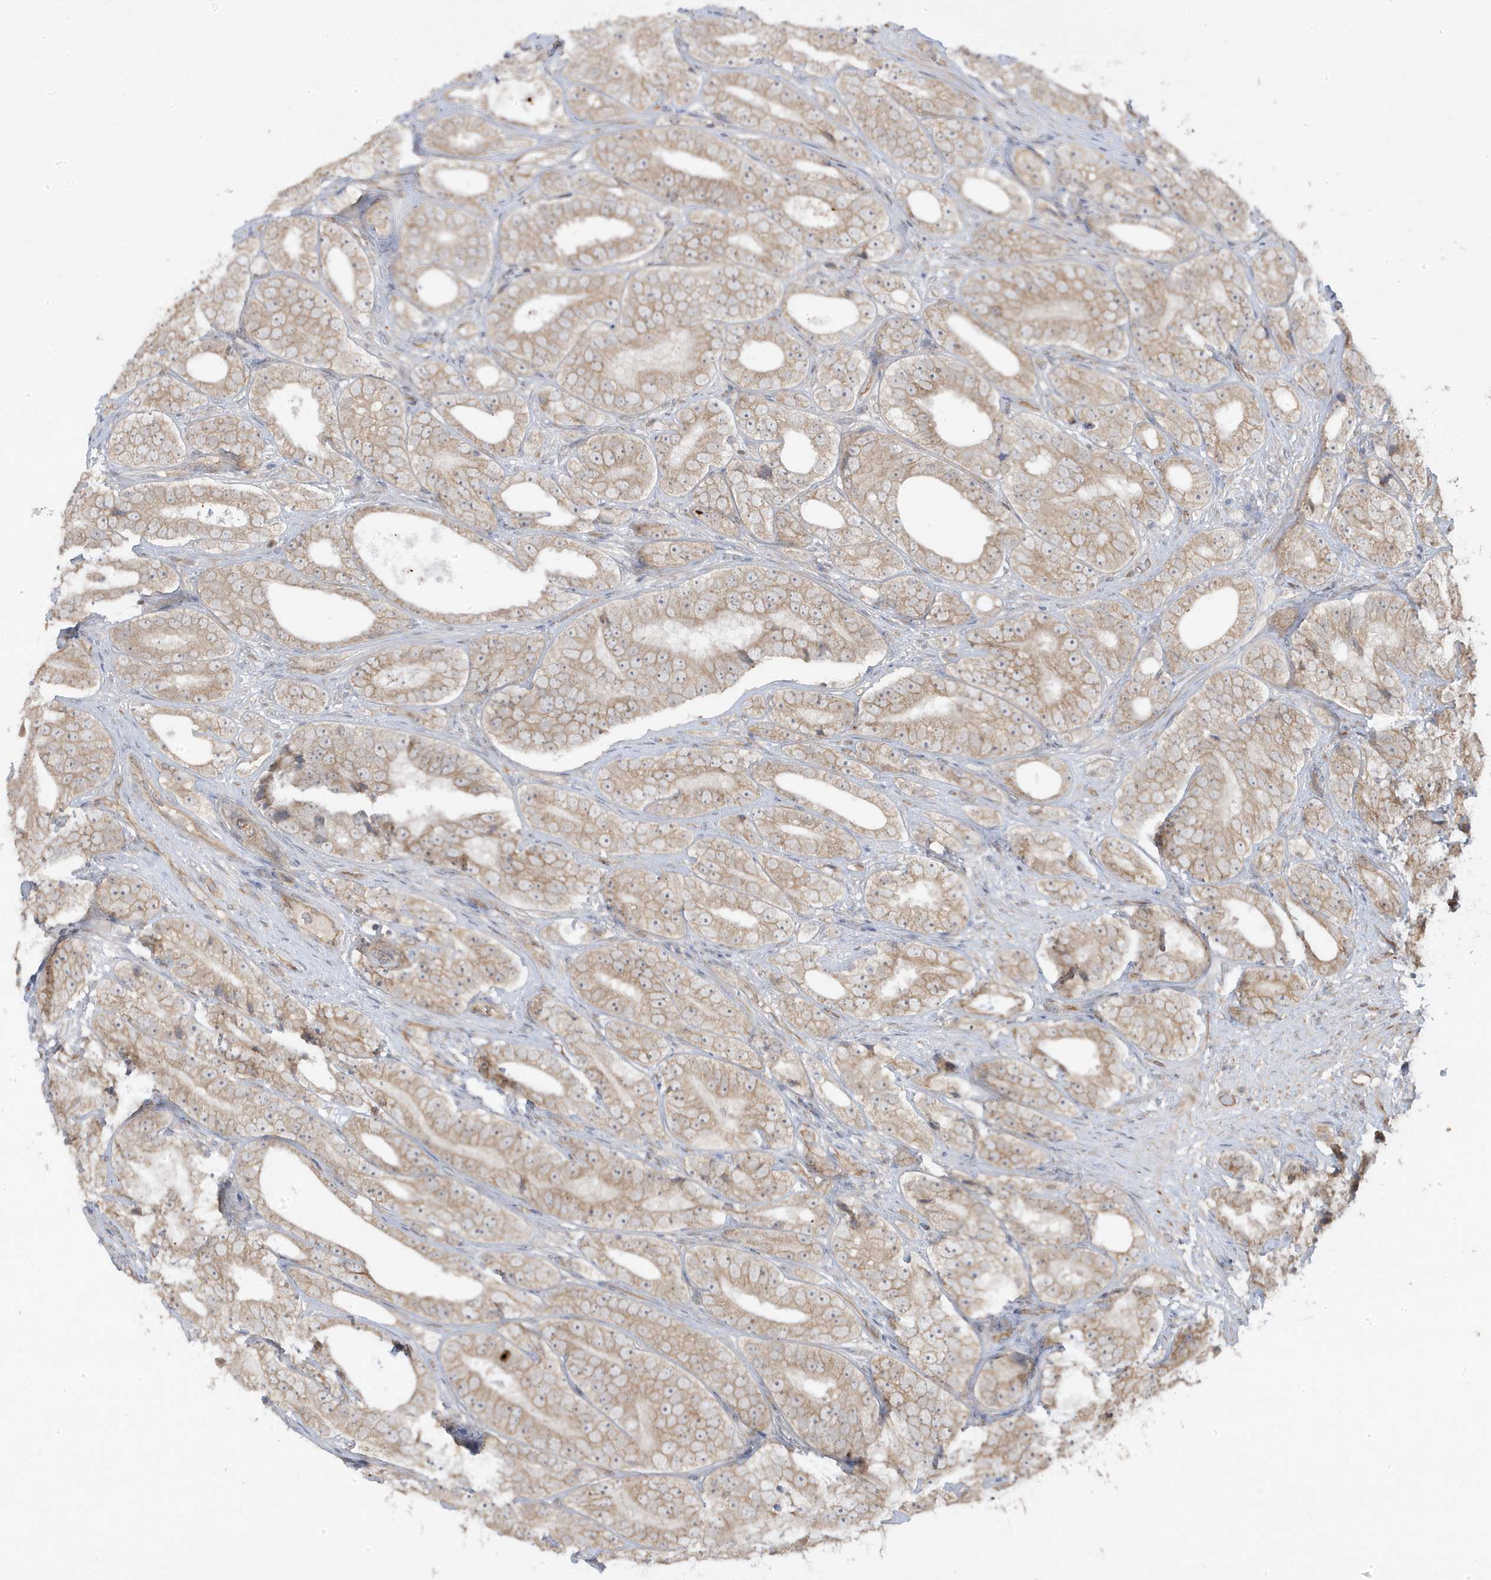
{"staining": {"intensity": "weak", "quantity": ">75%", "location": "cytoplasmic/membranous"}, "tissue": "prostate cancer", "cell_type": "Tumor cells", "image_type": "cancer", "snomed": [{"axis": "morphology", "description": "Adenocarcinoma, High grade"}, {"axis": "topography", "description": "Prostate"}], "caption": "Immunohistochemistry (DAB (3,3'-diaminobenzidine)) staining of prostate cancer (high-grade adenocarcinoma) reveals weak cytoplasmic/membranous protein positivity in approximately >75% of tumor cells.", "gene": "DNAJC12", "patient": {"sex": "male", "age": 56}}